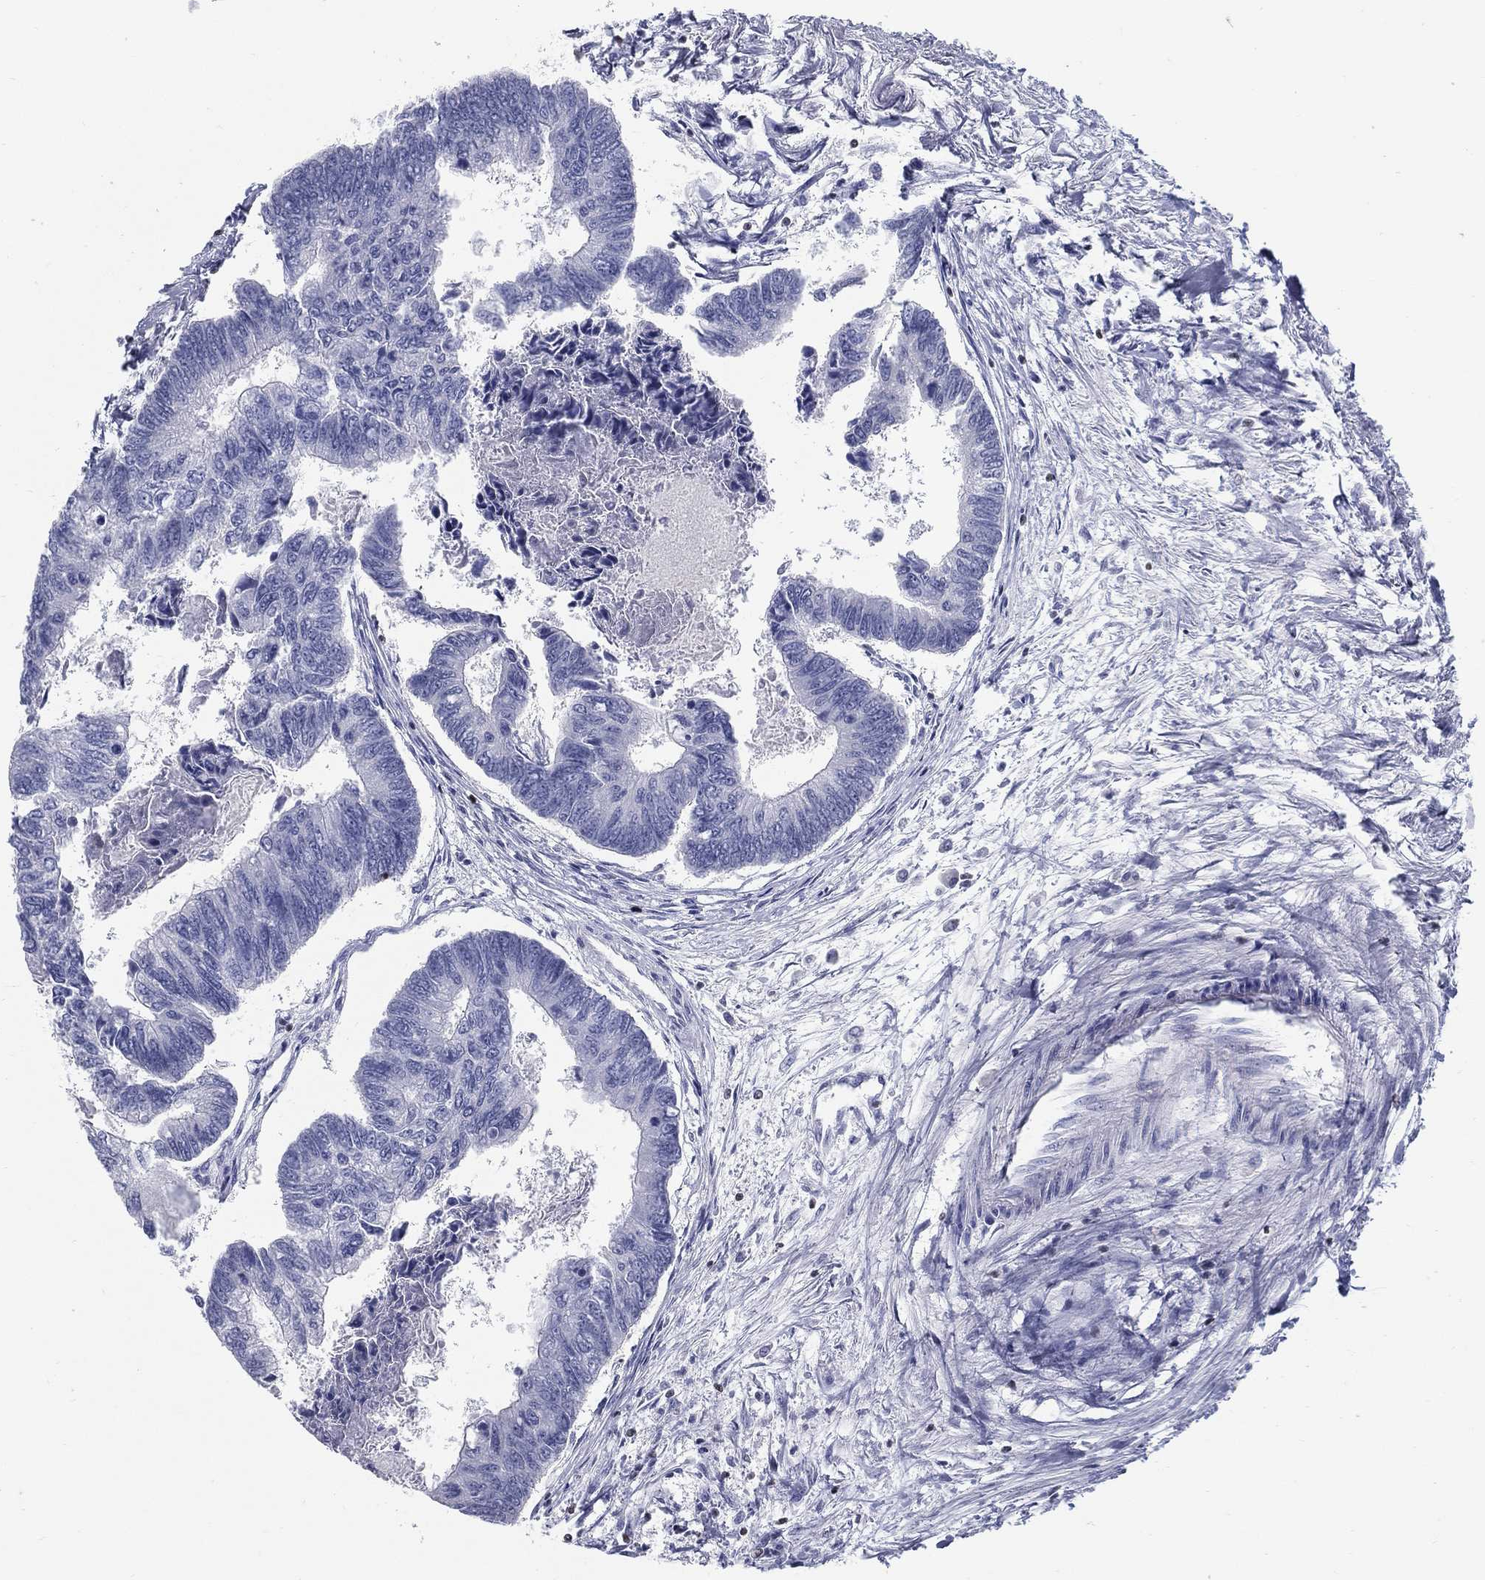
{"staining": {"intensity": "negative", "quantity": "none", "location": "none"}, "tissue": "colorectal cancer", "cell_type": "Tumor cells", "image_type": "cancer", "snomed": [{"axis": "morphology", "description": "Adenocarcinoma, NOS"}, {"axis": "topography", "description": "Colon"}], "caption": "Tumor cells show no significant protein expression in adenocarcinoma (colorectal).", "gene": "PYHIN1", "patient": {"sex": "female", "age": 65}}